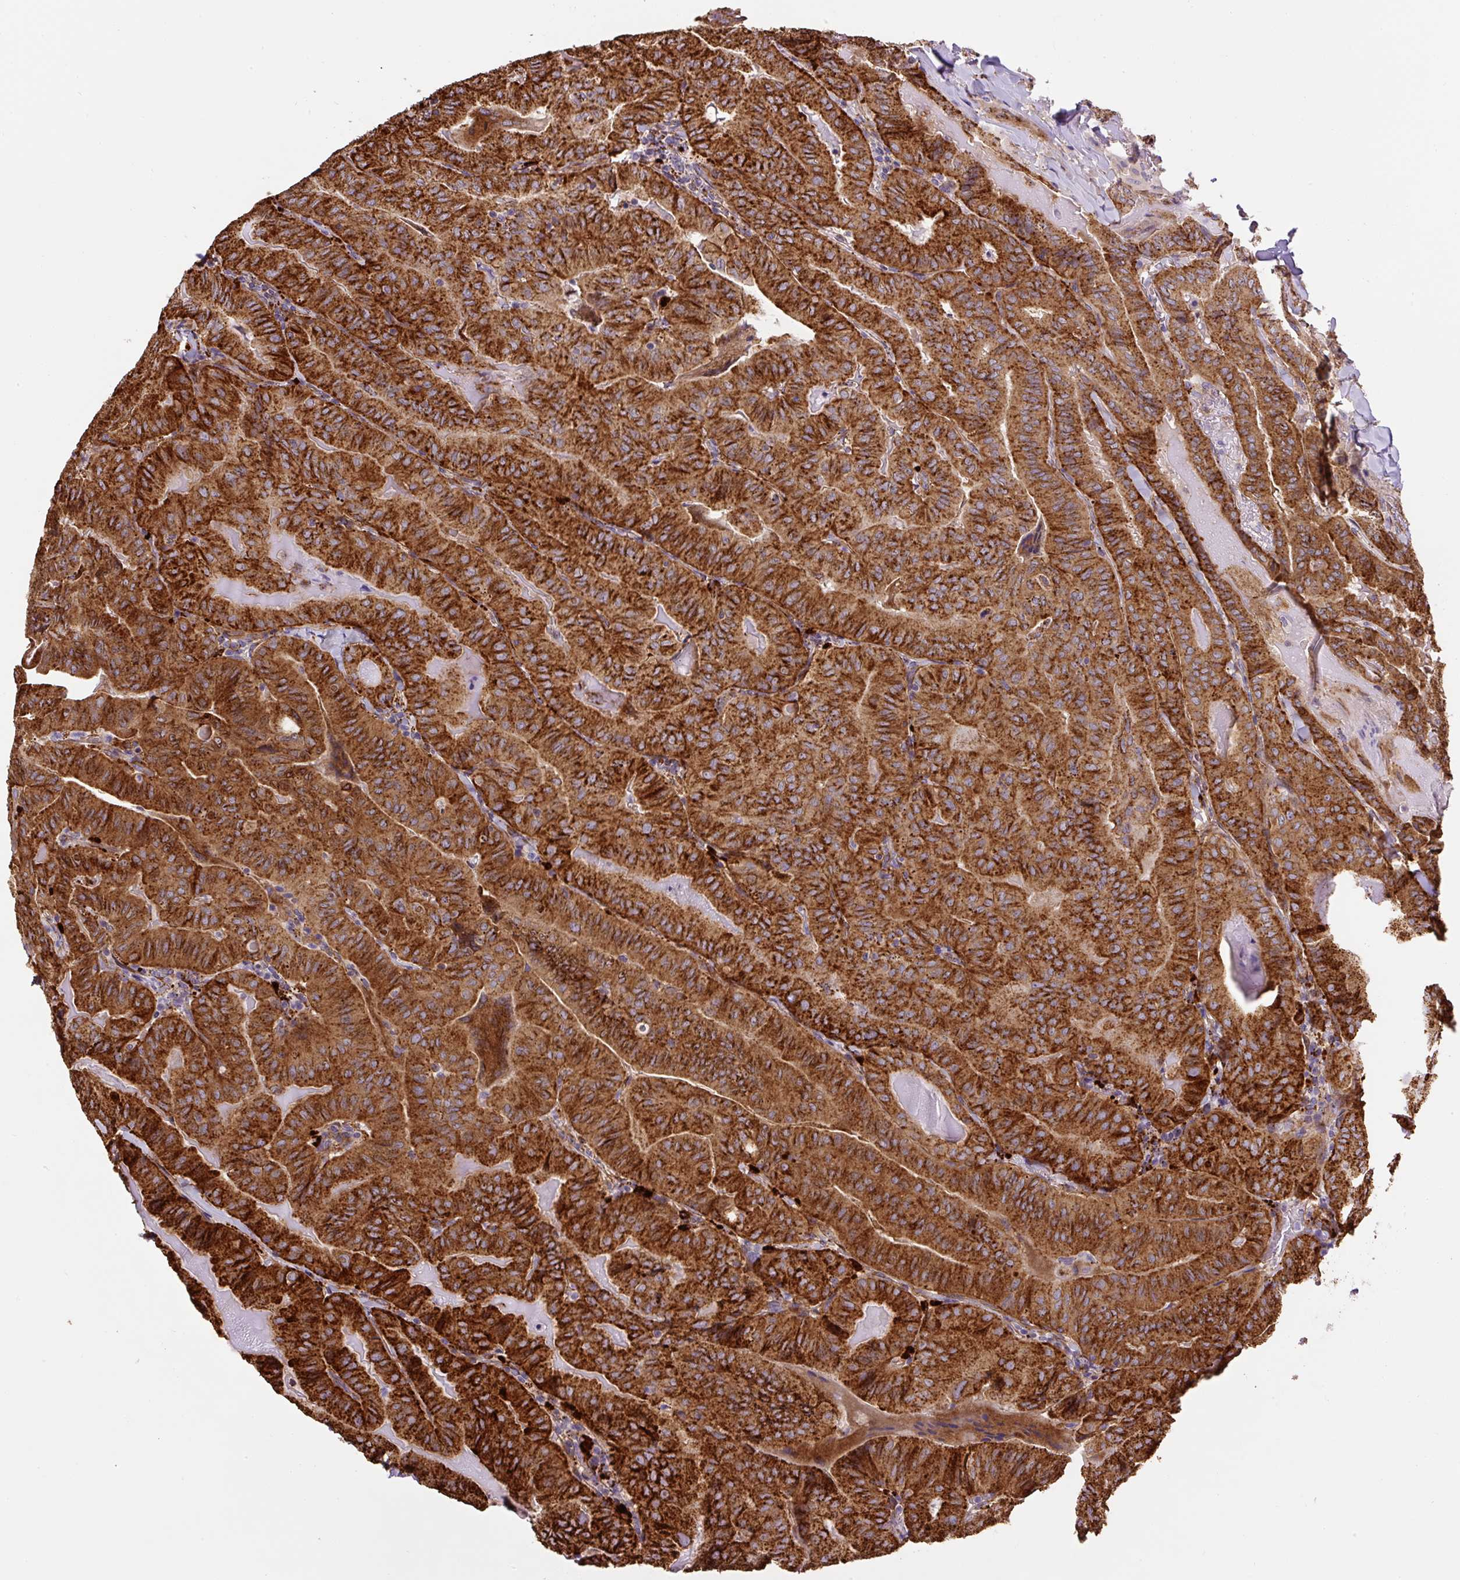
{"staining": {"intensity": "strong", "quantity": ">75%", "location": "cytoplasmic/membranous"}, "tissue": "thyroid cancer", "cell_type": "Tumor cells", "image_type": "cancer", "snomed": [{"axis": "morphology", "description": "Papillary adenocarcinoma, NOS"}, {"axis": "topography", "description": "Thyroid gland"}], "caption": "Immunohistochemical staining of human thyroid cancer (papillary adenocarcinoma) exhibits strong cytoplasmic/membranous protein staining in about >75% of tumor cells. (IHC, brightfield microscopy, high magnification).", "gene": "RNF170", "patient": {"sex": "female", "age": 68}}